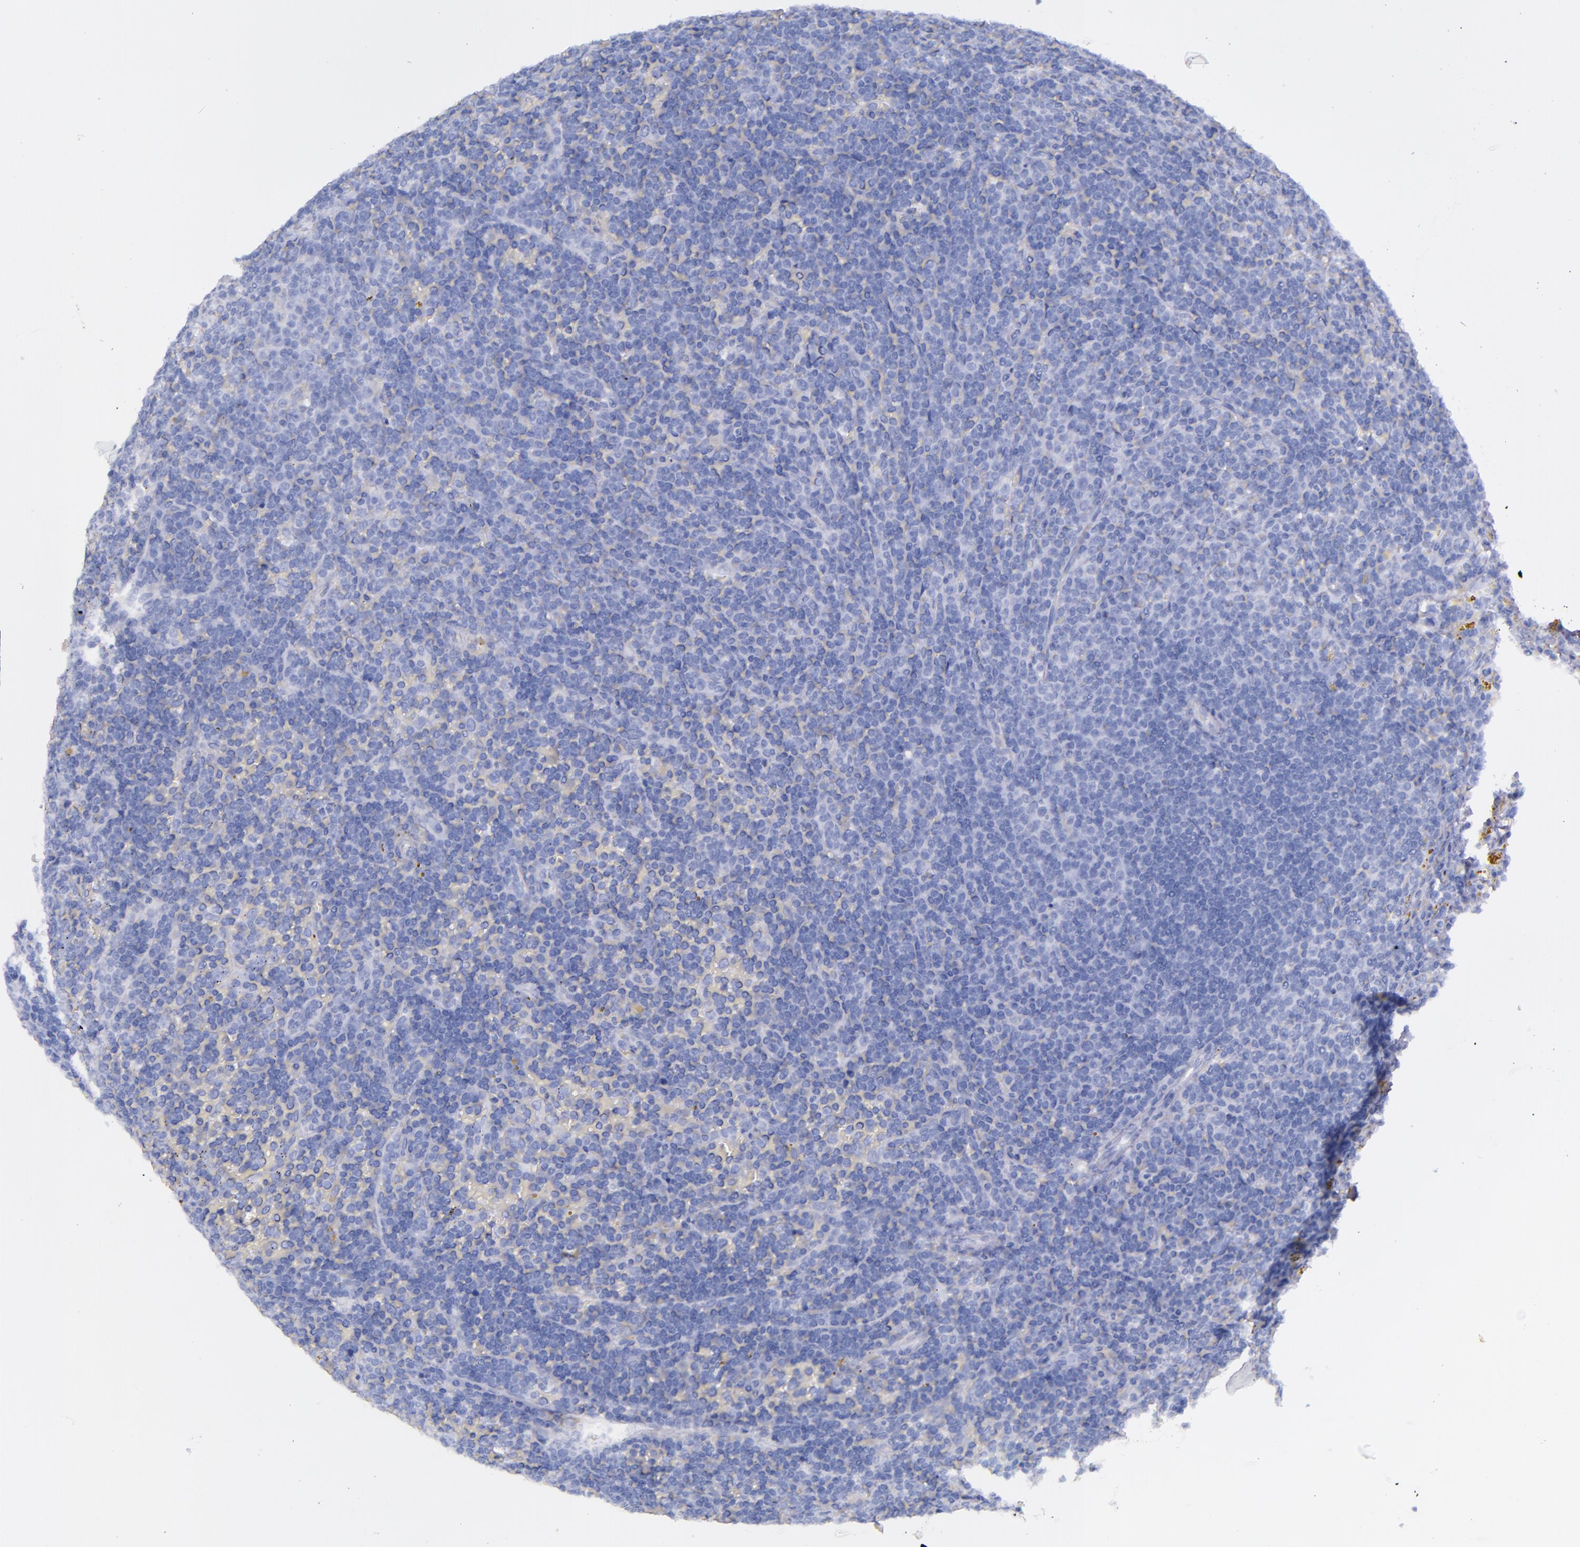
{"staining": {"intensity": "negative", "quantity": "none", "location": "none"}, "tissue": "lymphoma", "cell_type": "Tumor cells", "image_type": "cancer", "snomed": [{"axis": "morphology", "description": "Malignant lymphoma, non-Hodgkin's type, Low grade"}, {"axis": "topography", "description": "Spleen"}], "caption": "Tumor cells show no significant expression in lymphoma.", "gene": "SFTPA2", "patient": {"sex": "male", "age": 80}}